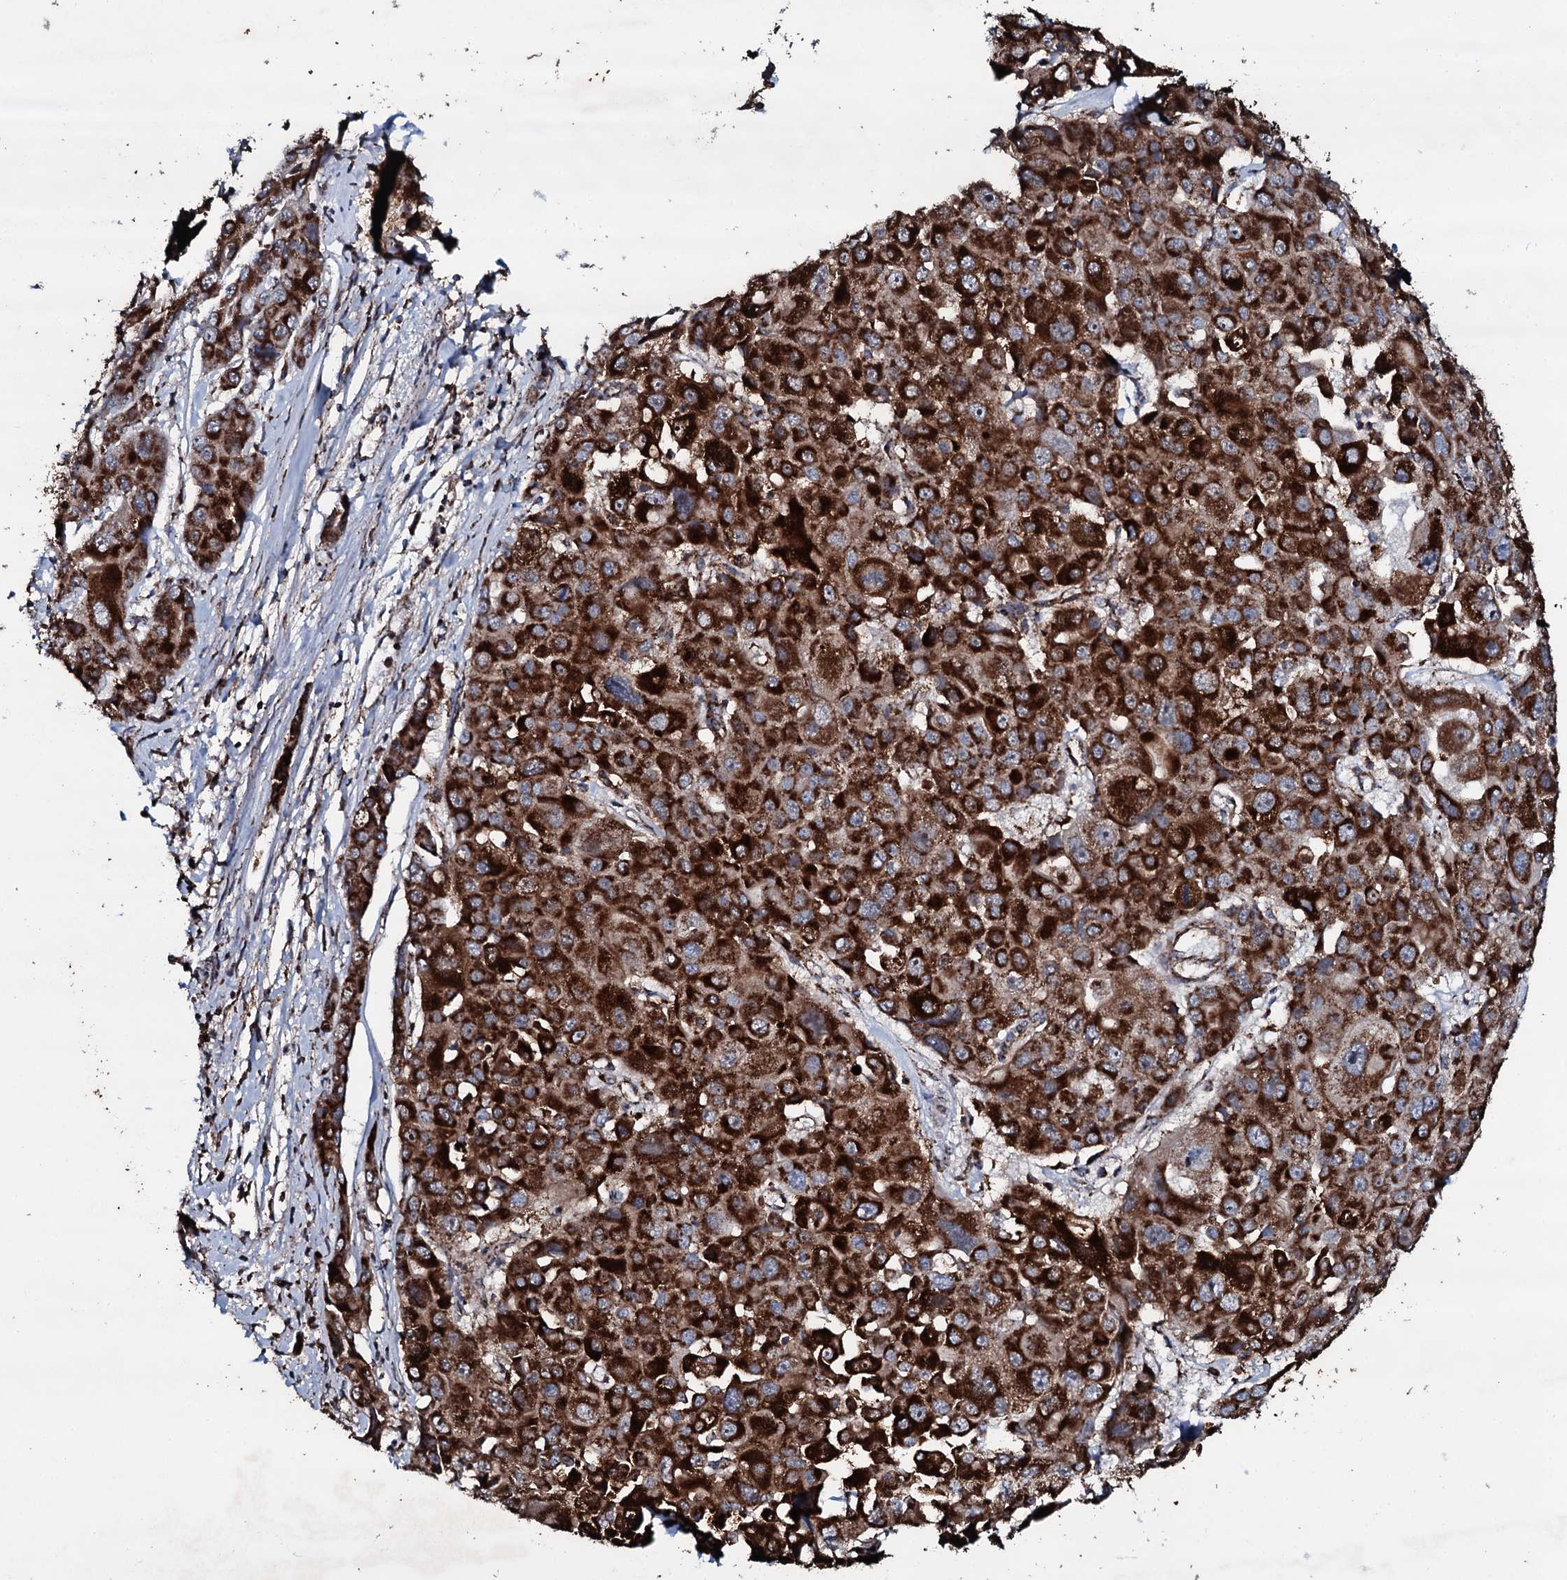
{"staining": {"intensity": "strong", "quantity": ">75%", "location": "cytoplasmic/membranous"}, "tissue": "liver cancer", "cell_type": "Tumor cells", "image_type": "cancer", "snomed": [{"axis": "morphology", "description": "Cholangiocarcinoma"}, {"axis": "topography", "description": "Liver"}], "caption": "Immunohistochemistry of liver cancer displays high levels of strong cytoplasmic/membranous staining in approximately >75% of tumor cells. (DAB IHC, brown staining for protein, blue staining for nuclei).", "gene": "DYNC2I2", "patient": {"sex": "male", "age": 67}}